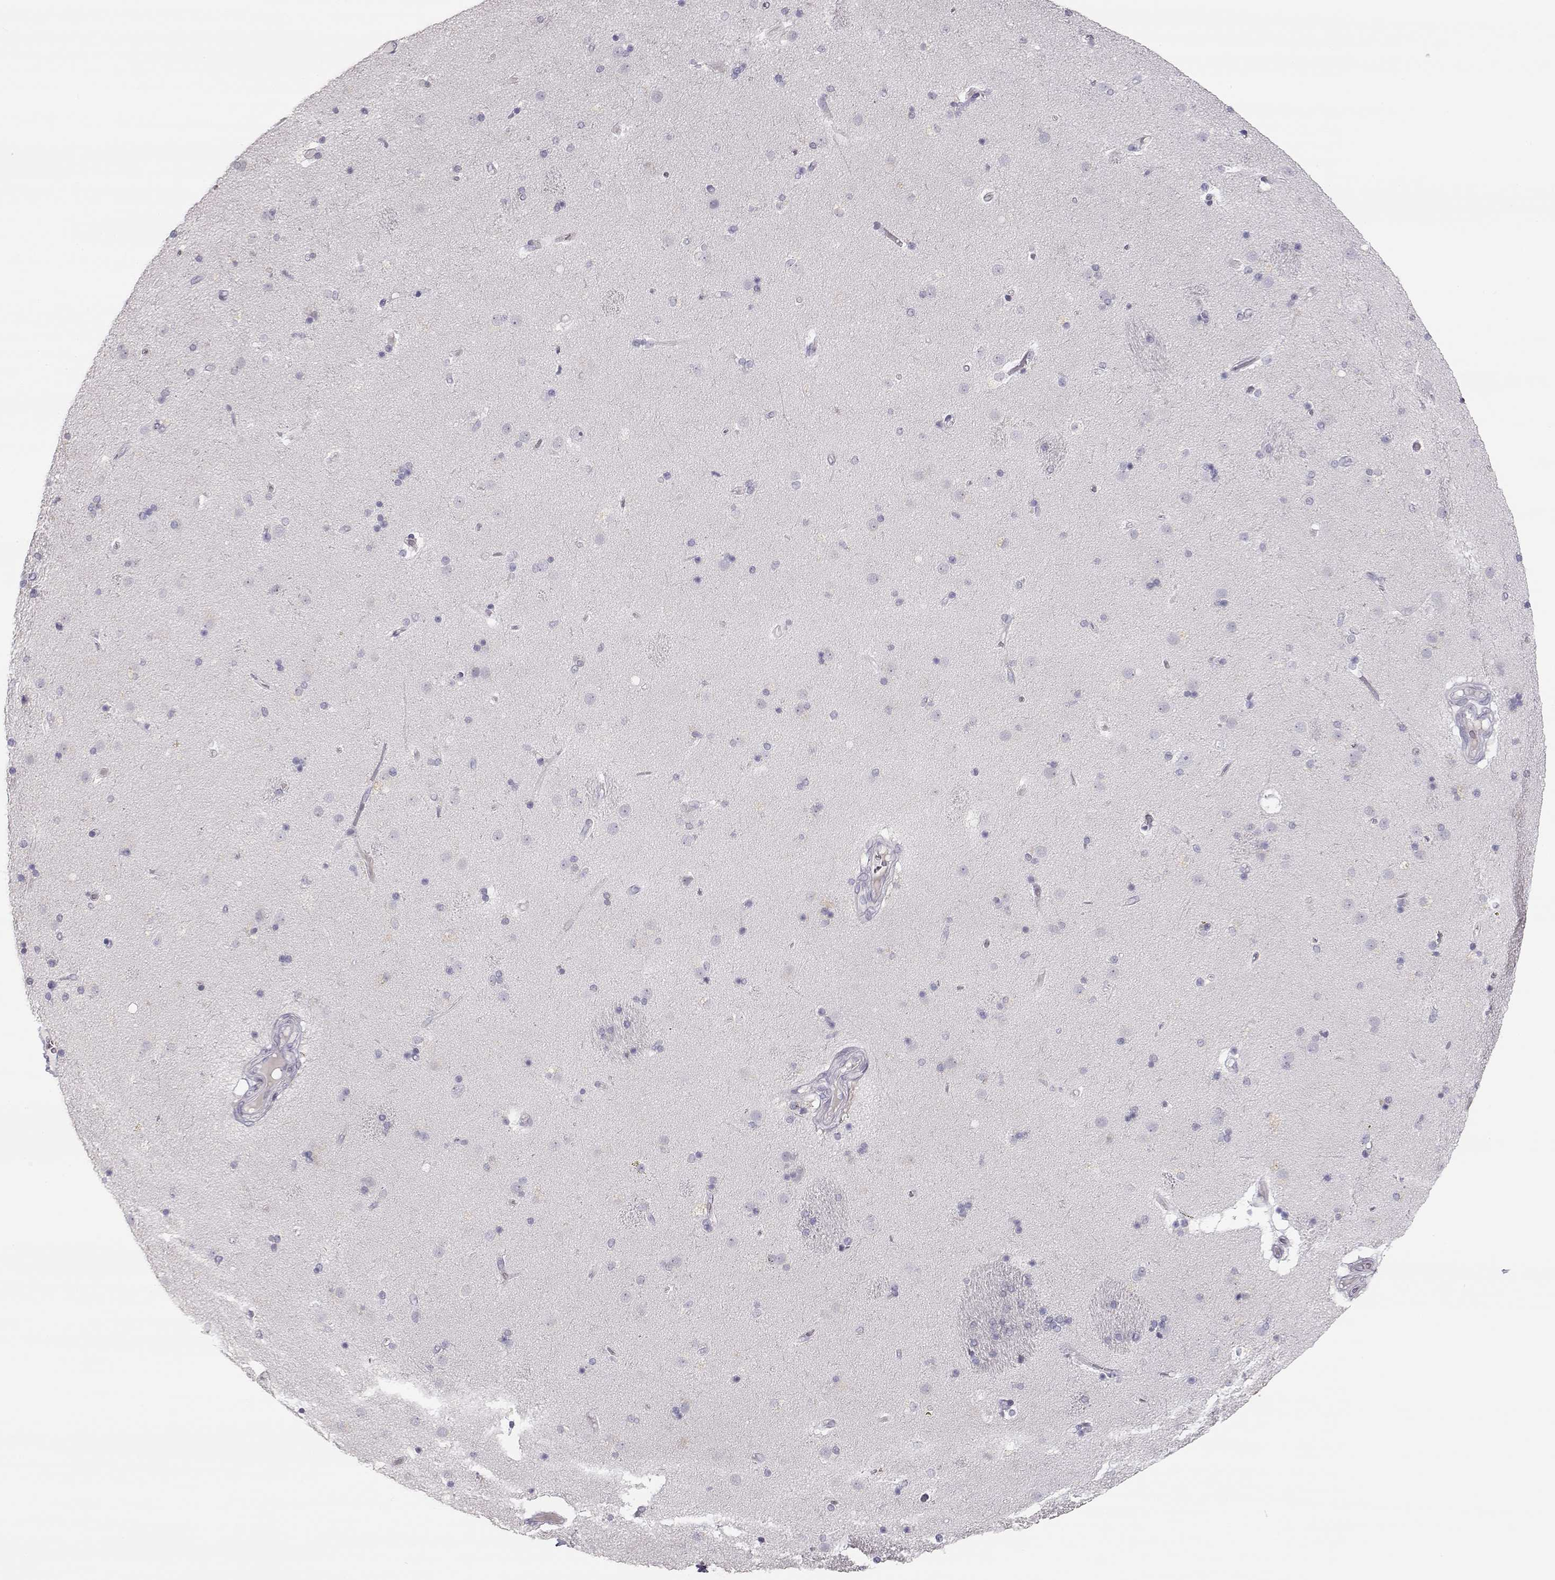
{"staining": {"intensity": "negative", "quantity": "none", "location": "none"}, "tissue": "caudate", "cell_type": "Glial cells", "image_type": "normal", "snomed": [{"axis": "morphology", "description": "Normal tissue, NOS"}, {"axis": "topography", "description": "Lateral ventricle wall"}], "caption": "IHC histopathology image of benign caudate: human caudate stained with DAB exhibits no significant protein positivity in glial cells.", "gene": "TKTL1", "patient": {"sex": "male", "age": 54}}